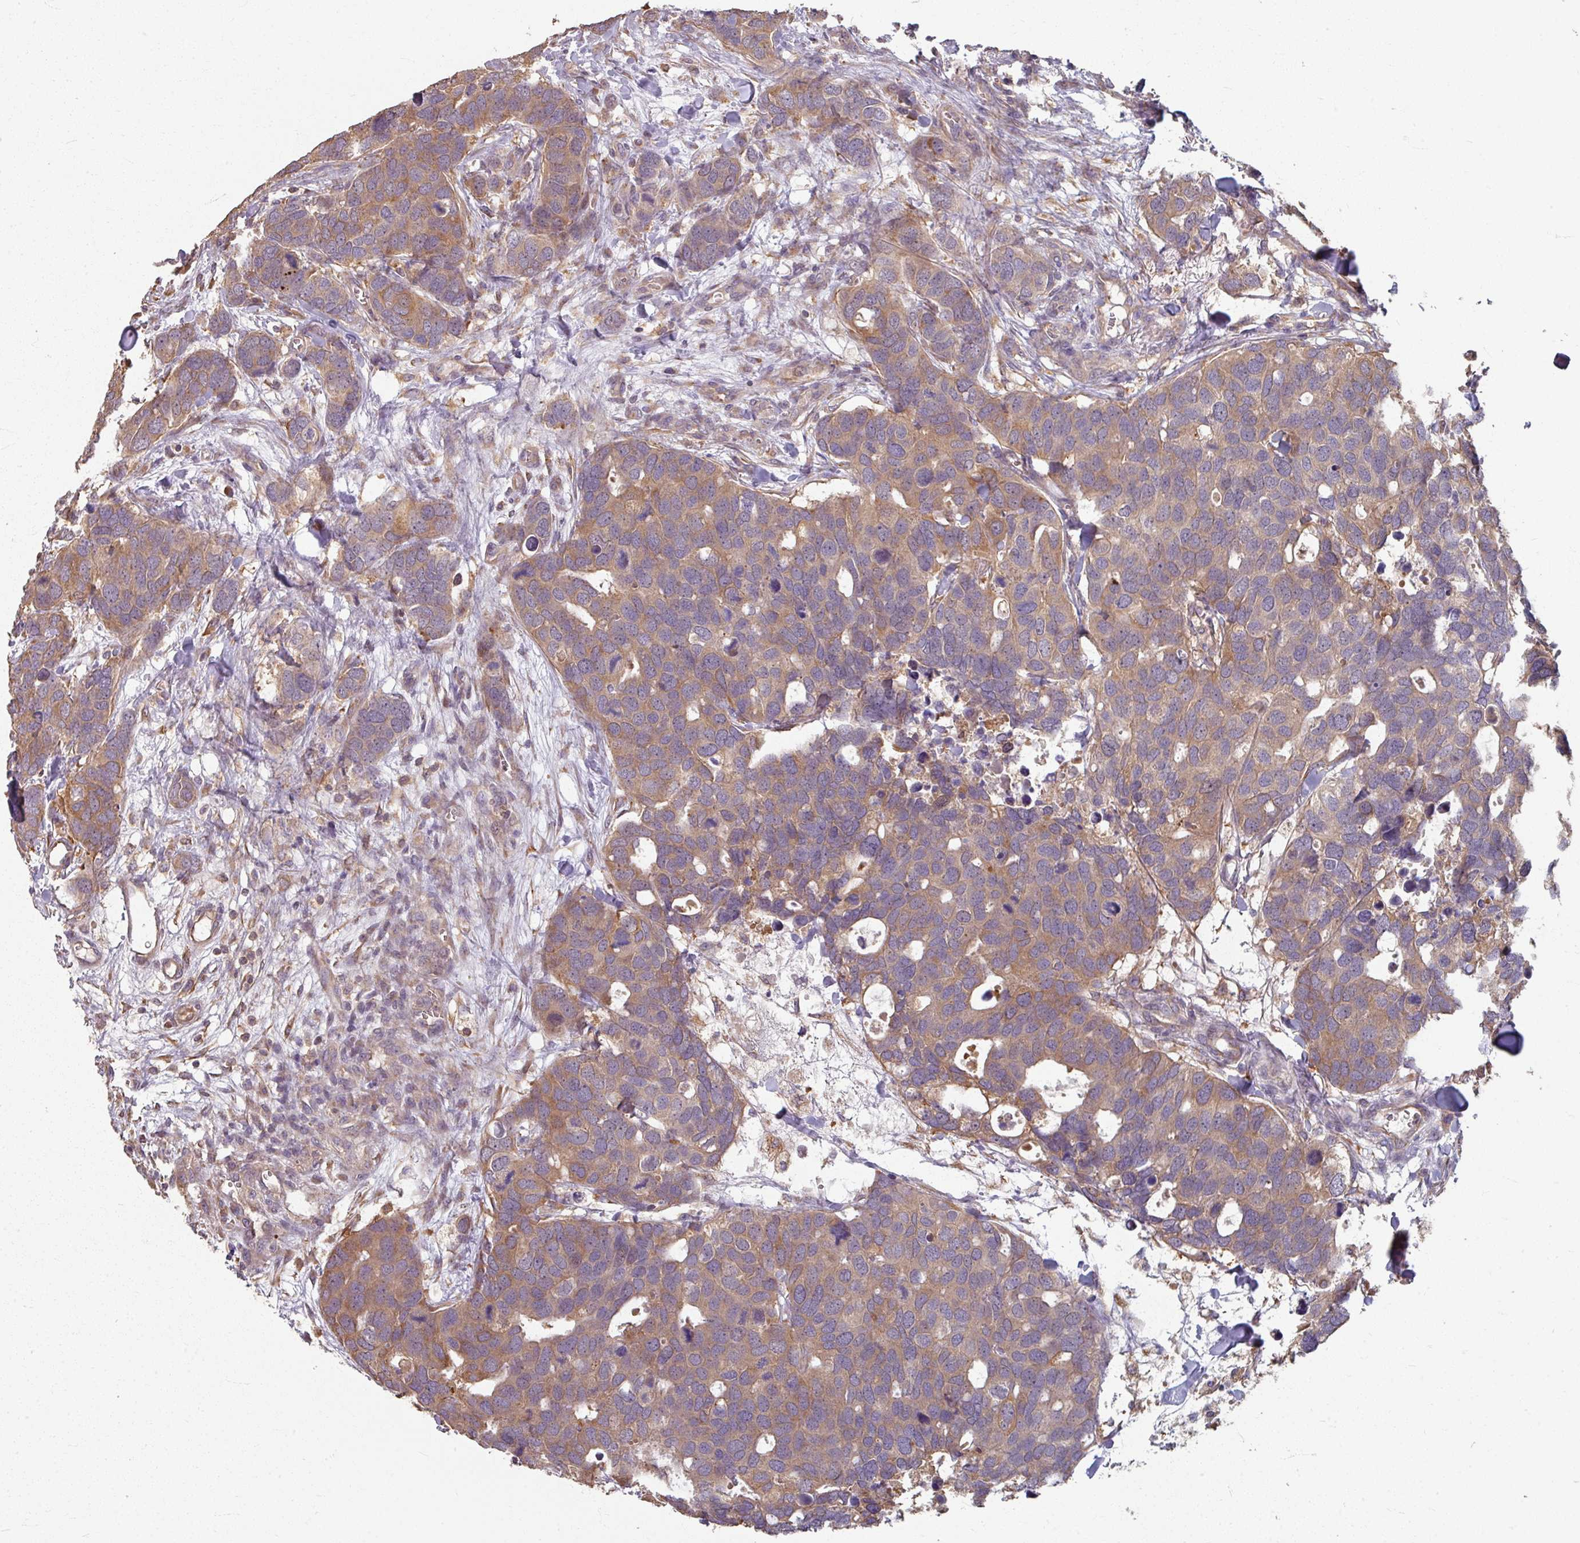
{"staining": {"intensity": "weak", "quantity": ">75%", "location": "cytoplasmic/membranous"}, "tissue": "breast cancer", "cell_type": "Tumor cells", "image_type": "cancer", "snomed": [{"axis": "morphology", "description": "Duct carcinoma"}, {"axis": "topography", "description": "Breast"}], "caption": "Breast cancer (infiltrating ductal carcinoma) stained with a brown dye displays weak cytoplasmic/membranous positive expression in about >75% of tumor cells.", "gene": "CCDC68", "patient": {"sex": "female", "age": 83}}